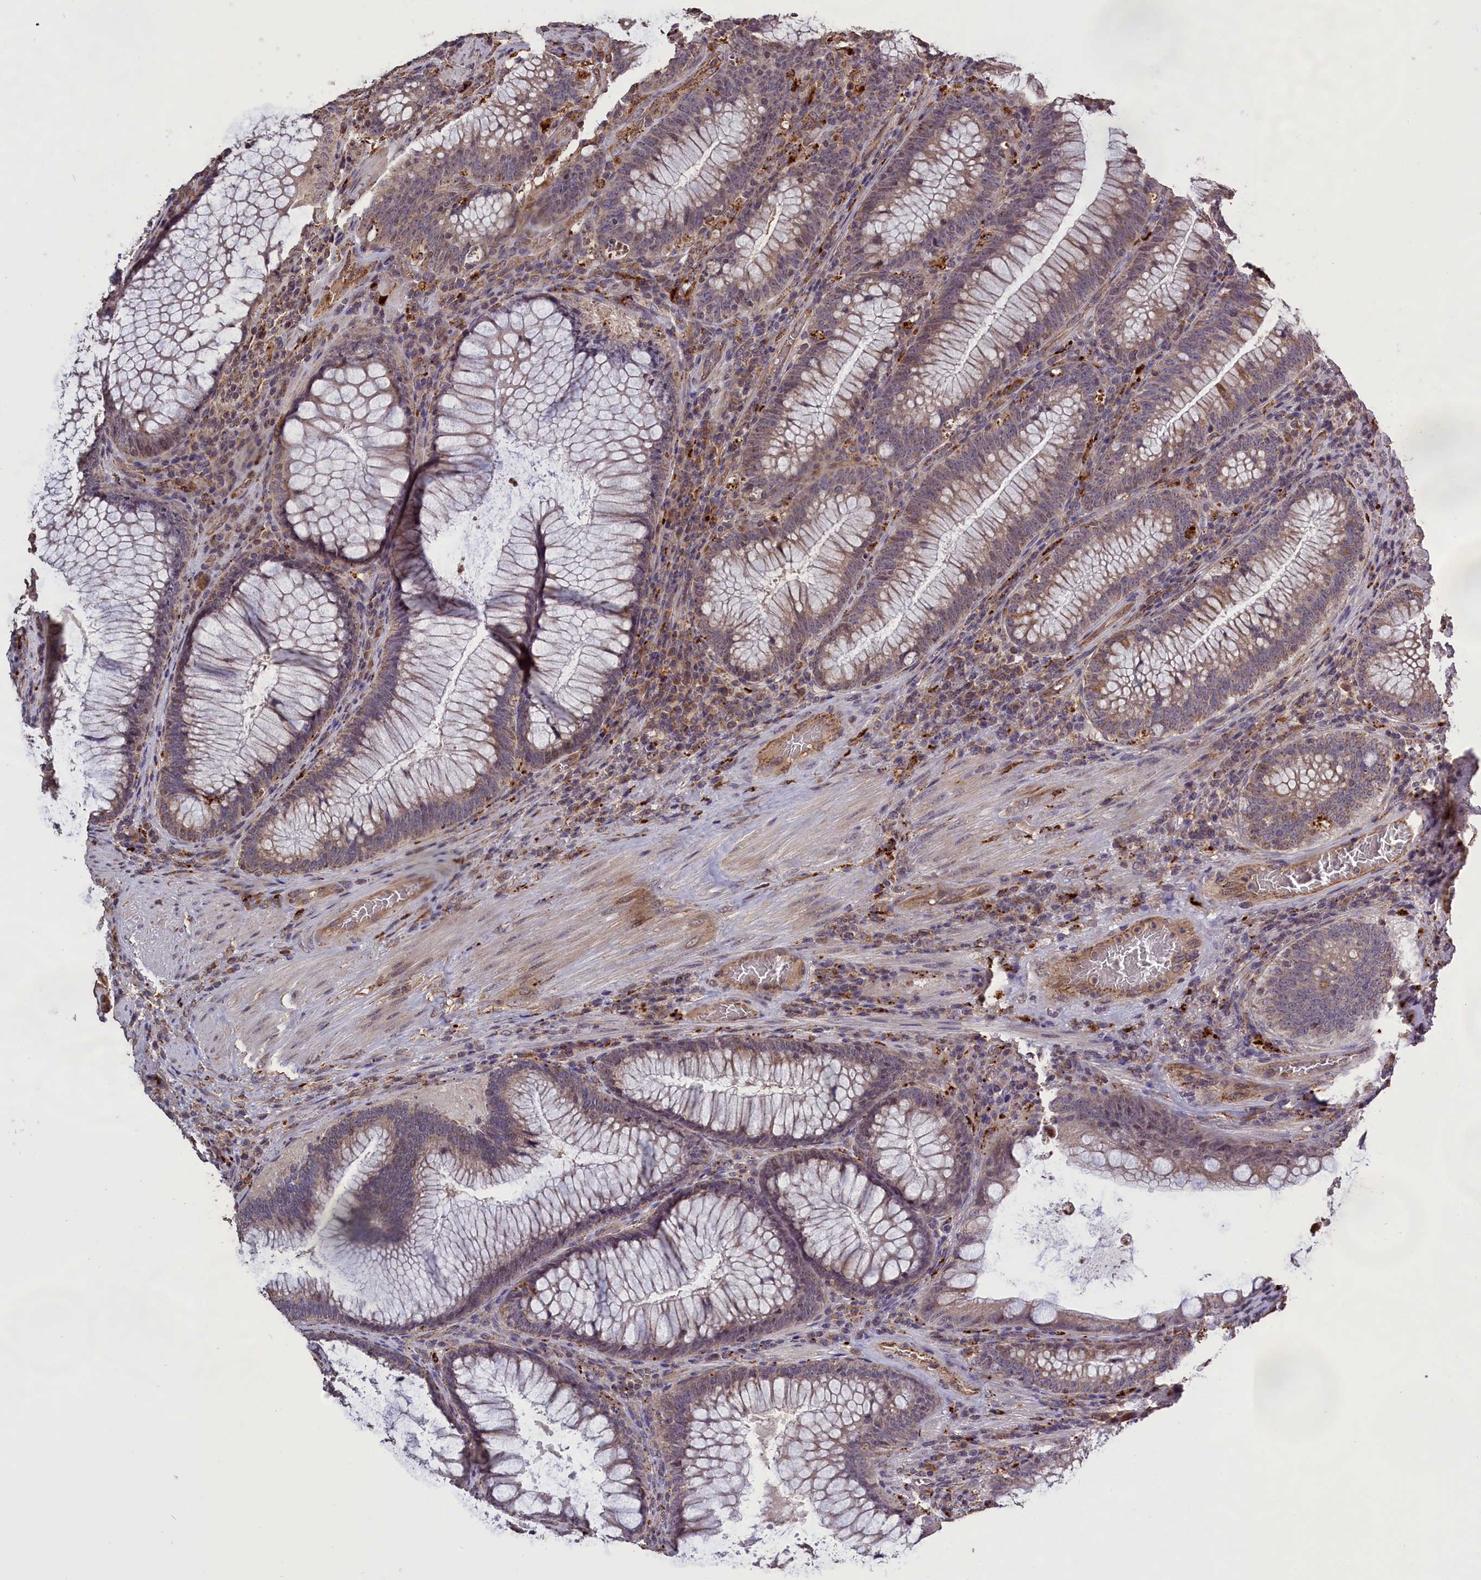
{"staining": {"intensity": "weak", "quantity": "25%-75%", "location": "cytoplasmic/membranous"}, "tissue": "colorectal cancer", "cell_type": "Tumor cells", "image_type": "cancer", "snomed": [{"axis": "morphology", "description": "Normal tissue, NOS"}, {"axis": "topography", "description": "Colon"}], "caption": "Protein staining shows weak cytoplasmic/membranous expression in approximately 25%-75% of tumor cells in colorectal cancer.", "gene": "CLRN2", "patient": {"sex": "female", "age": 82}}